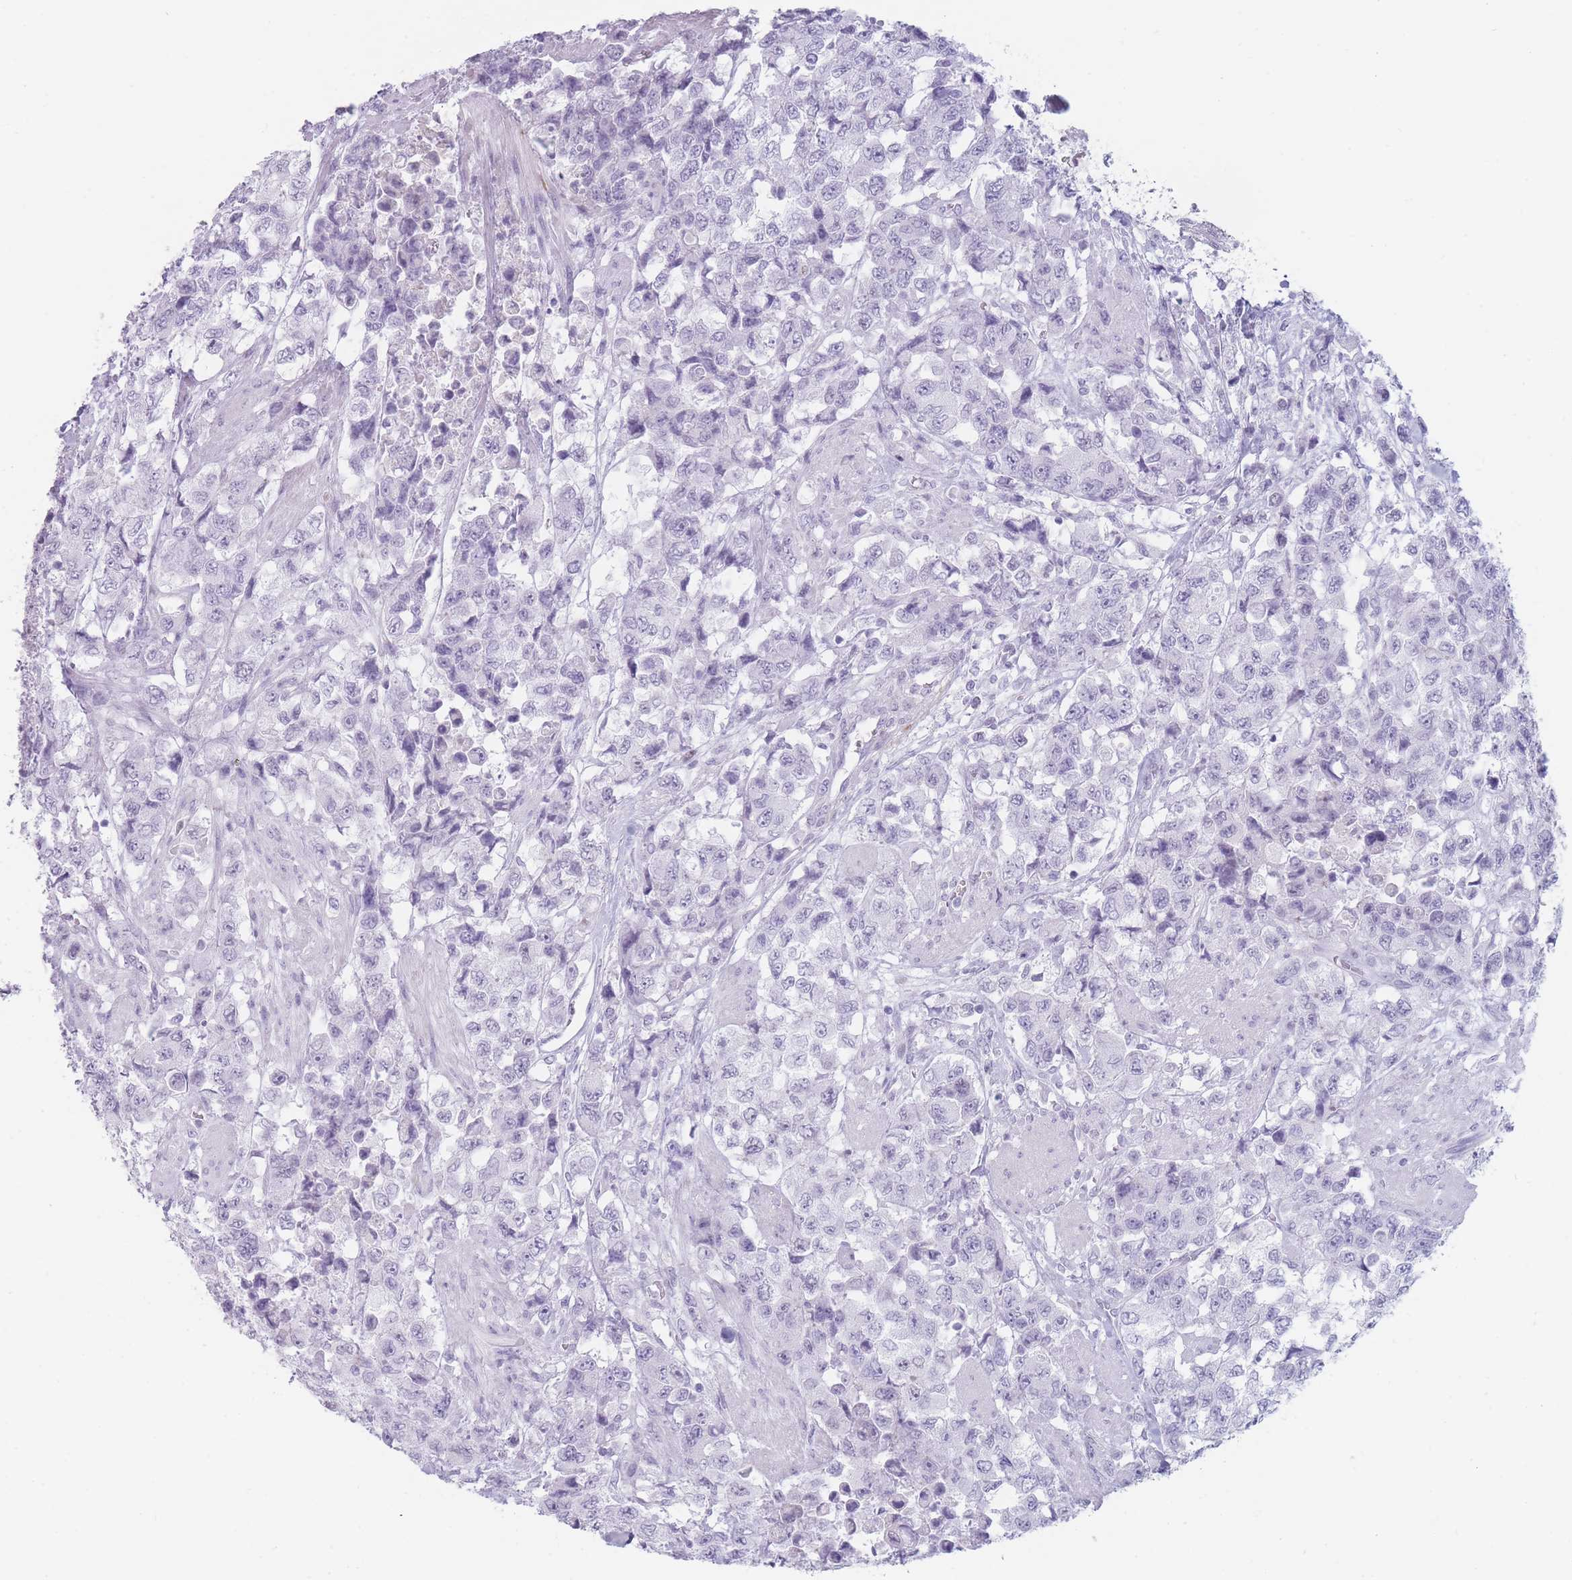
{"staining": {"intensity": "negative", "quantity": "none", "location": "none"}, "tissue": "urothelial cancer", "cell_type": "Tumor cells", "image_type": "cancer", "snomed": [{"axis": "morphology", "description": "Urothelial carcinoma, High grade"}, {"axis": "topography", "description": "Urinary bladder"}], "caption": "An IHC image of urothelial cancer is shown. There is no staining in tumor cells of urothelial cancer.", "gene": "IFNA6", "patient": {"sex": "female", "age": 78}}